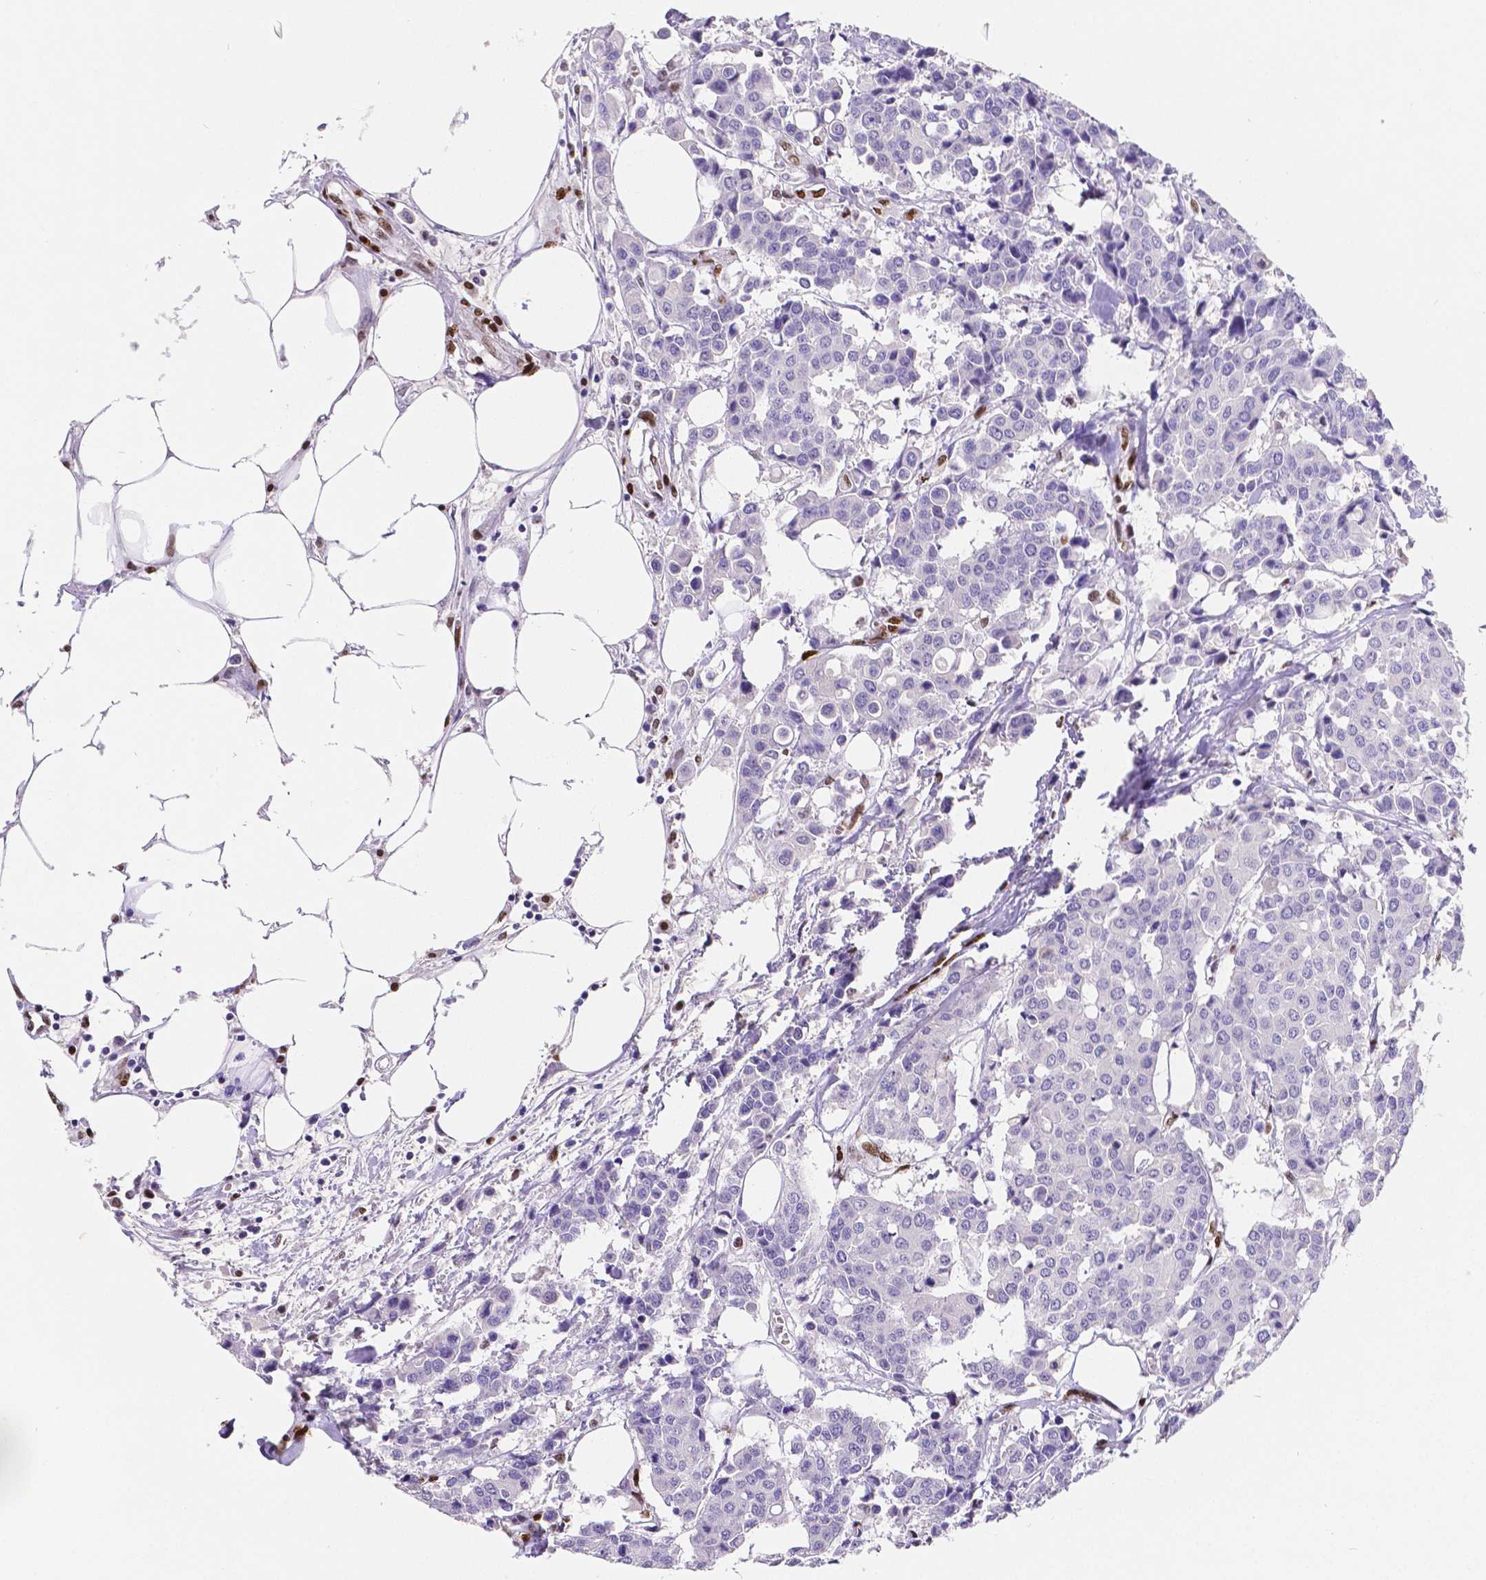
{"staining": {"intensity": "negative", "quantity": "none", "location": "none"}, "tissue": "carcinoid", "cell_type": "Tumor cells", "image_type": "cancer", "snomed": [{"axis": "morphology", "description": "Carcinoid, malignant, NOS"}, {"axis": "topography", "description": "Colon"}], "caption": "Histopathology image shows no significant protein expression in tumor cells of malignant carcinoid.", "gene": "MEF2C", "patient": {"sex": "male", "age": 81}}